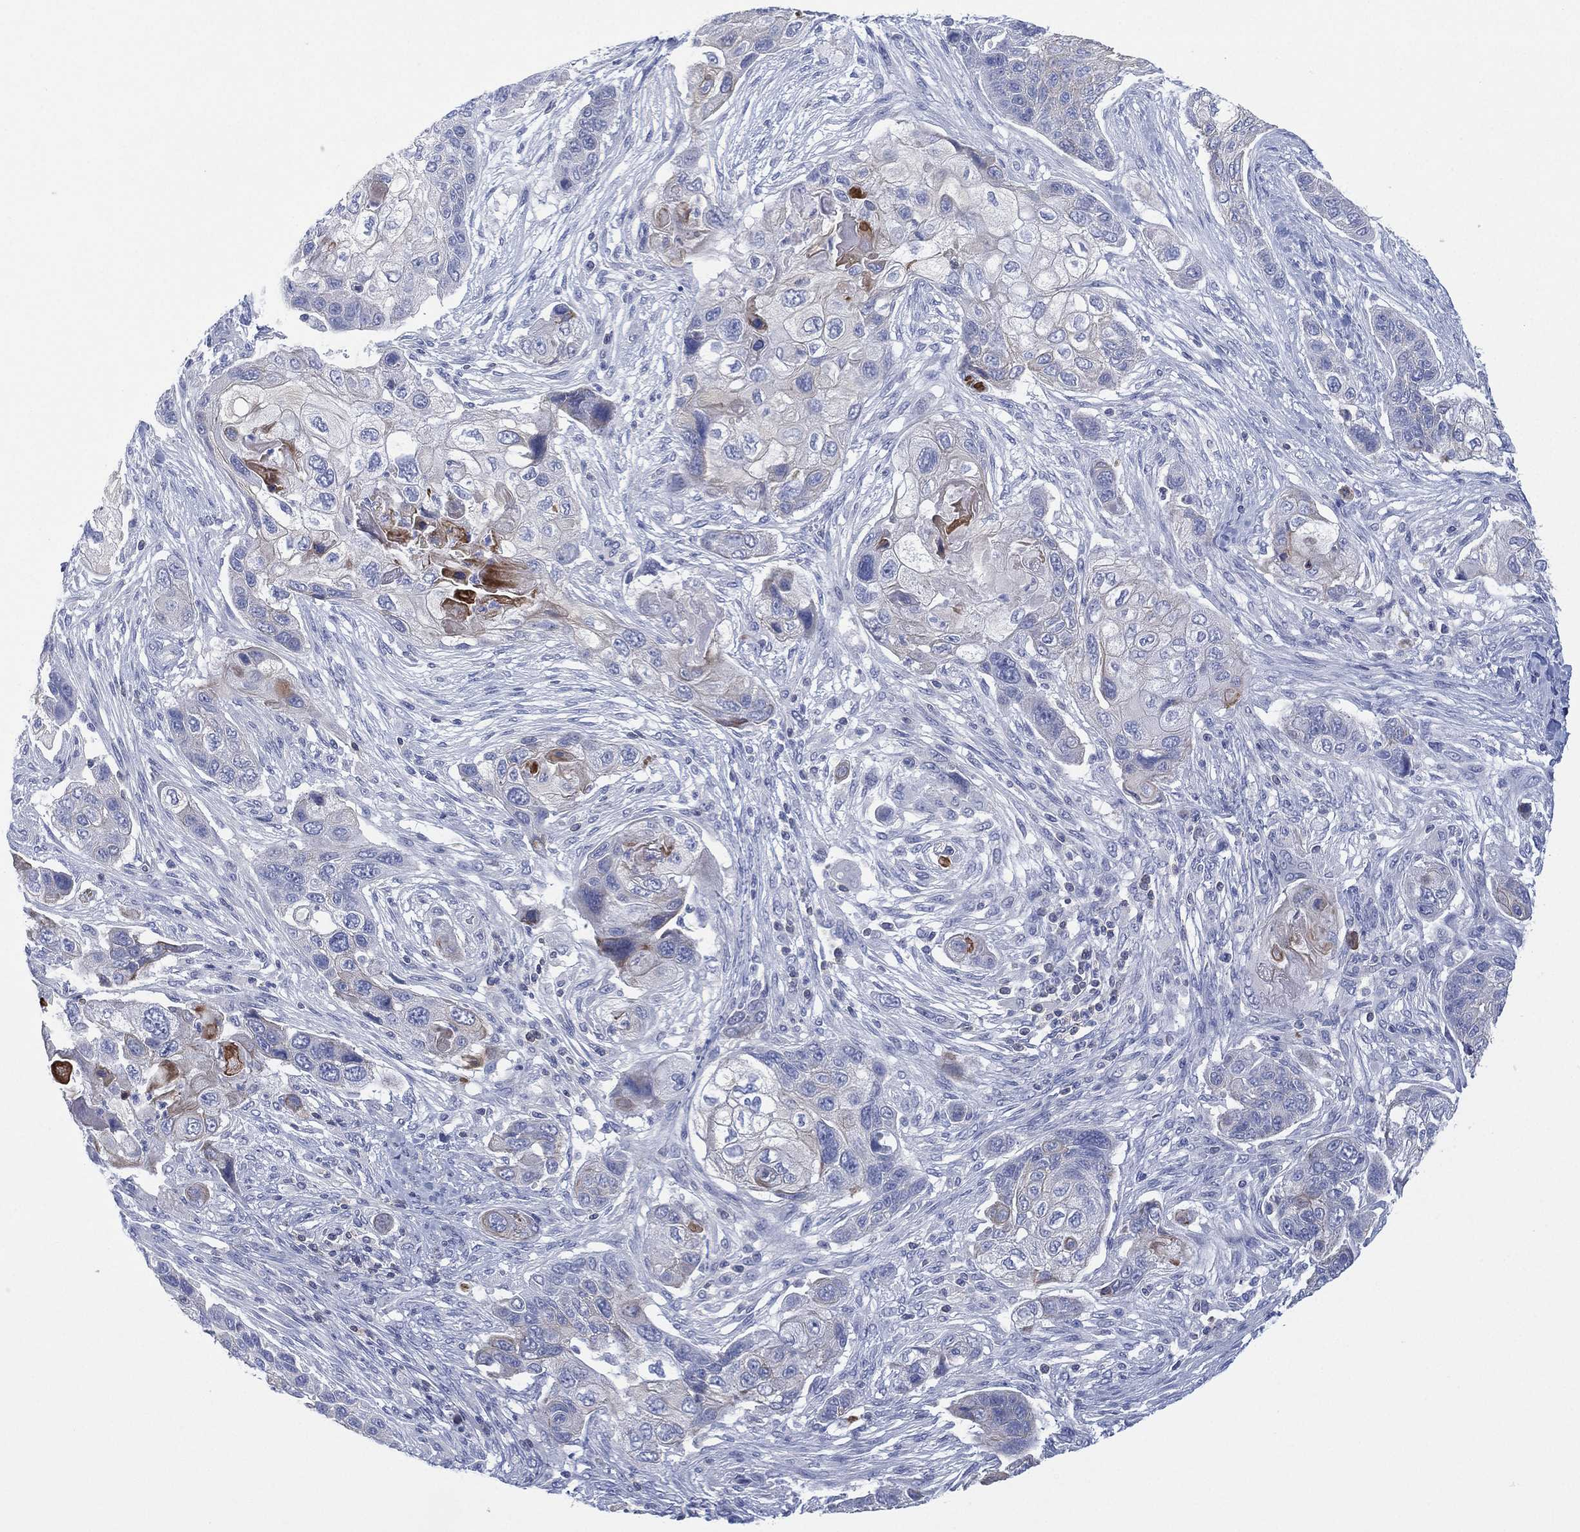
{"staining": {"intensity": "weak", "quantity": "<25%", "location": "cytoplasmic/membranous"}, "tissue": "lung cancer", "cell_type": "Tumor cells", "image_type": "cancer", "snomed": [{"axis": "morphology", "description": "Squamous cell carcinoma, NOS"}, {"axis": "topography", "description": "Lung"}], "caption": "Photomicrograph shows no protein staining in tumor cells of lung cancer tissue.", "gene": "SEPTIN1", "patient": {"sex": "male", "age": 69}}